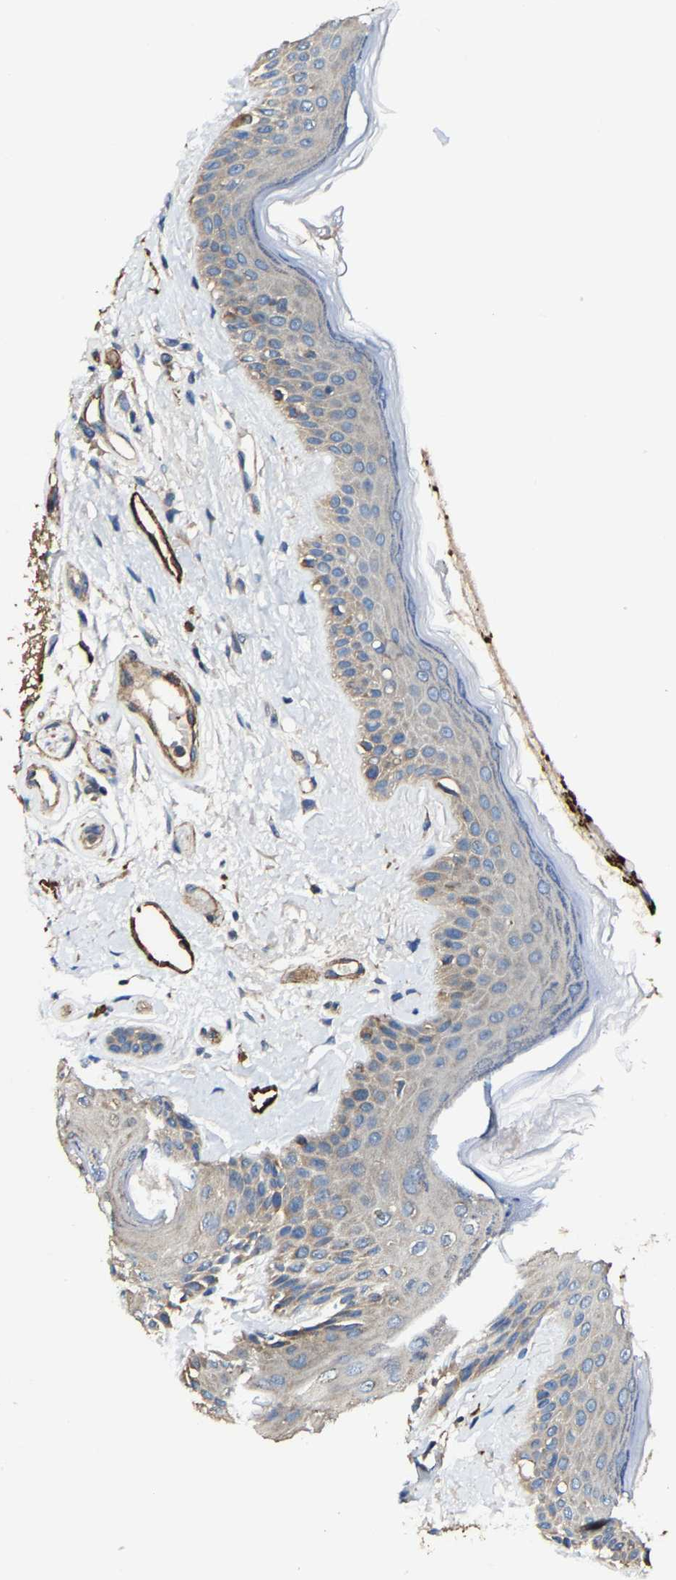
{"staining": {"intensity": "moderate", "quantity": "25%-75%", "location": "cytoplasmic/membranous"}, "tissue": "oral mucosa", "cell_type": "Squamous epithelial cells", "image_type": "normal", "snomed": [{"axis": "morphology", "description": "Normal tissue, NOS"}, {"axis": "topography", "description": "Skin"}, {"axis": "topography", "description": "Oral tissue"}], "caption": "Human oral mucosa stained with a brown dye displays moderate cytoplasmic/membranous positive expression in about 25%-75% of squamous epithelial cells.", "gene": "GFRA3", "patient": {"sex": "male", "age": 84}}